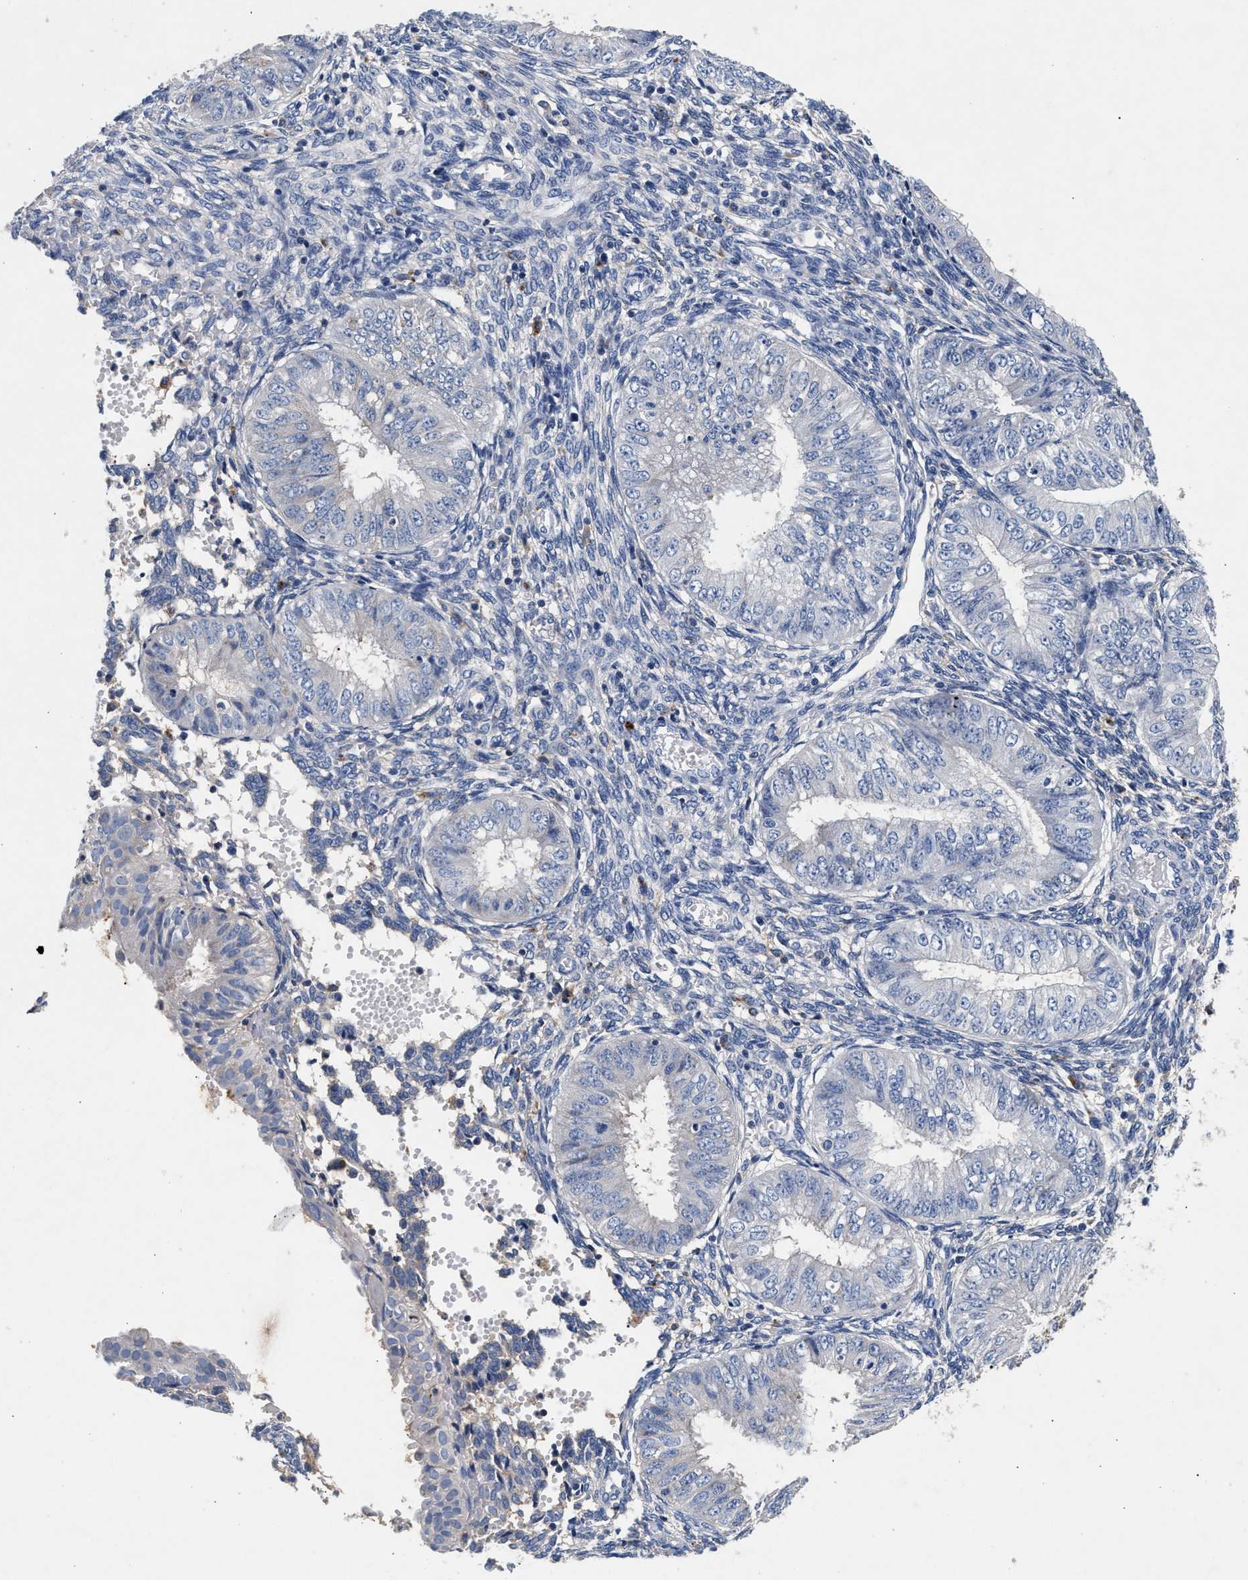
{"staining": {"intensity": "negative", "quantity": "none", "location": "none"}, "tissue": "endometrial cancer", "cell_type": "Tumor cells", "image_type": "cancer", "snomed": [{"axis": "morphology", "description": "Normal tissue, NOS"}, {"axis": "morphology", "description": "Adenocarcinoma, NOS"}, {"axis": "topography", "description": "Endometrium"}], "caption": "Immunohistochemical staining of human endometrial cancer reveals no significant expression in tumor cells. Nuclei are stained in blue.", "gene": "GNAI3", "patient": {"sex": "female", "age": 53}}